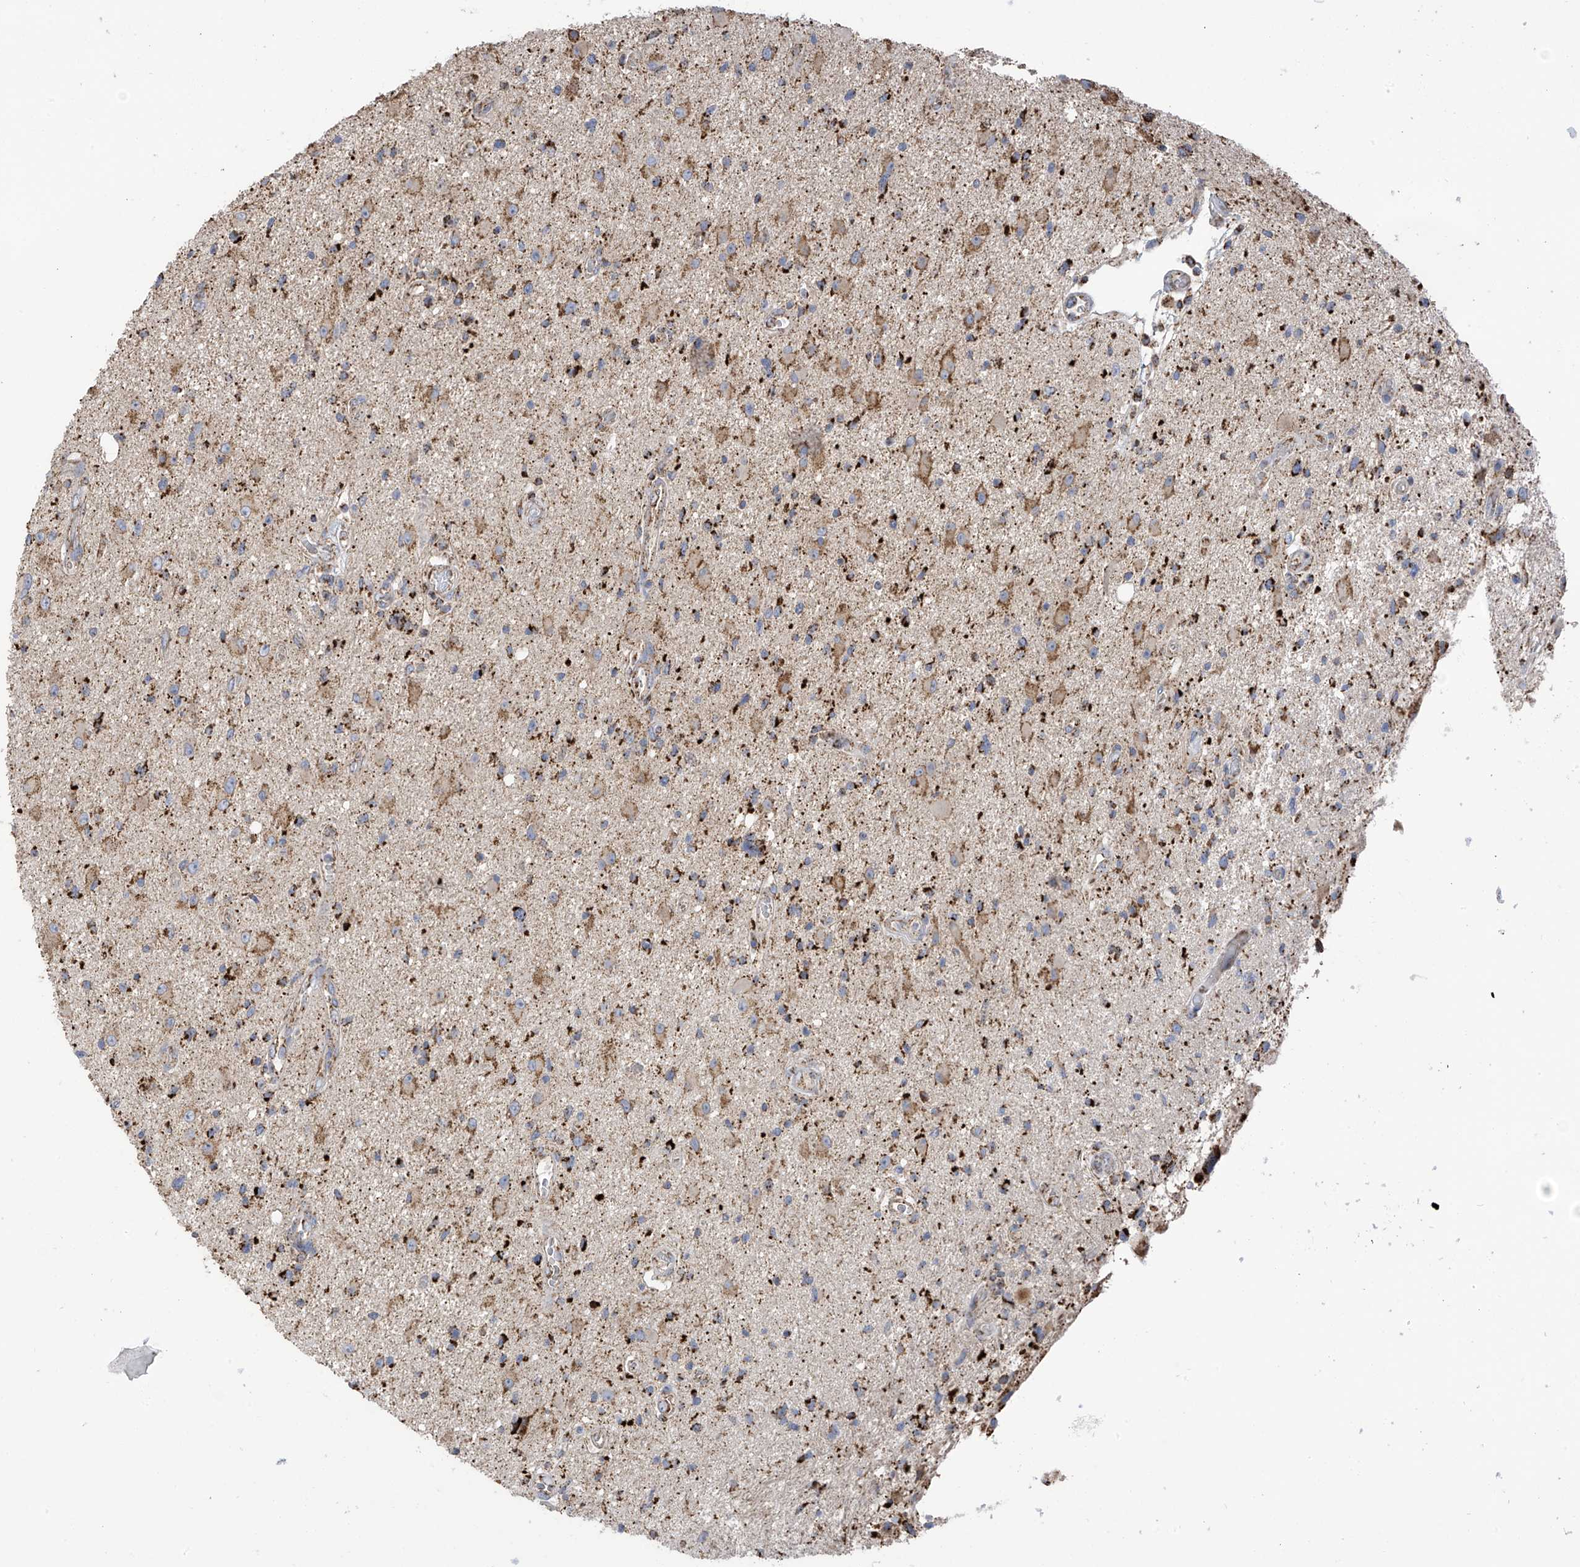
{"staining": {"intensity": "strong", "quantity": "25%-75%", "location": "cytoplasmic/membranous"}, "tissue": "glioma", "cell_type": "Tumor cells", "image_type": "cancer", "snomed": [{"axis": "morphology", "description": "Glioma, malignant, High grade"}, {"axis": "topography", "description": "Brain"}], "caption": "Strong cytoplasmic/membranous staining for a protein is appreciated in approximately 25%-75% of tumor cells of glioma using immunohistochemistry (IHC).", "gene": "PNPT1", "patient": {"sex": "male", "age": 33}}